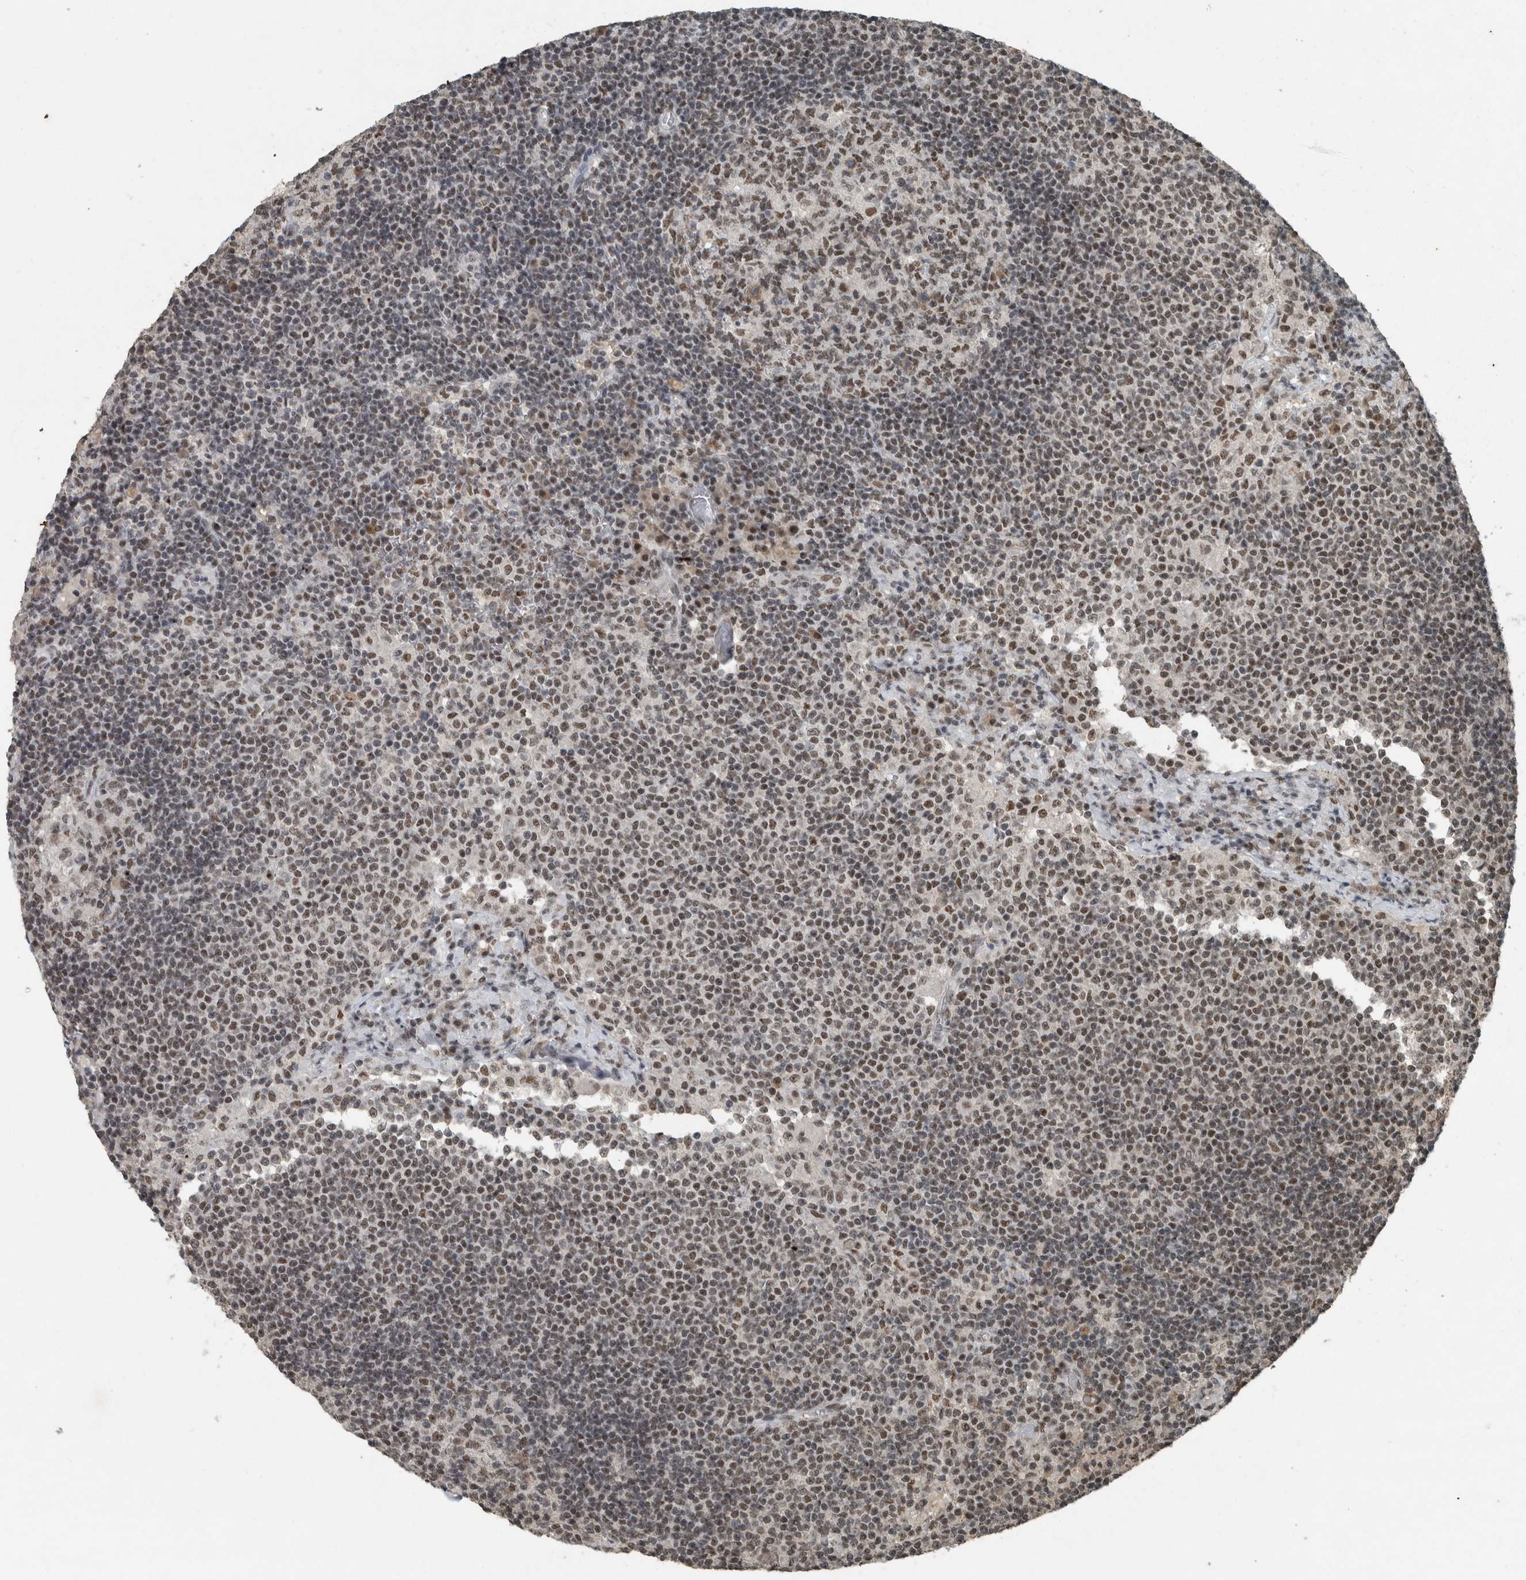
{"staining": {"intensity": "moderate", "quantity": ">75%", "location": "nuclear"}, "tissue": "lymph node", "cell_type": "Germinal center cells", "image_type": "normal", "snomed": [{"axis": "morphology", "description": "Normal tissue, NOS"}, {"axis": "topography", "description": "Lymph node"}], "caption": "Immunohistochemical staining of normal human lymph node displays >75% levels of moderate nuclear protein staining in about >75% of germinal center cells. (Brightfield microscopy of DAB IHC at high magnification).", "gene": "ZNF24", "patient": {"sex": "female", "age": 53}}